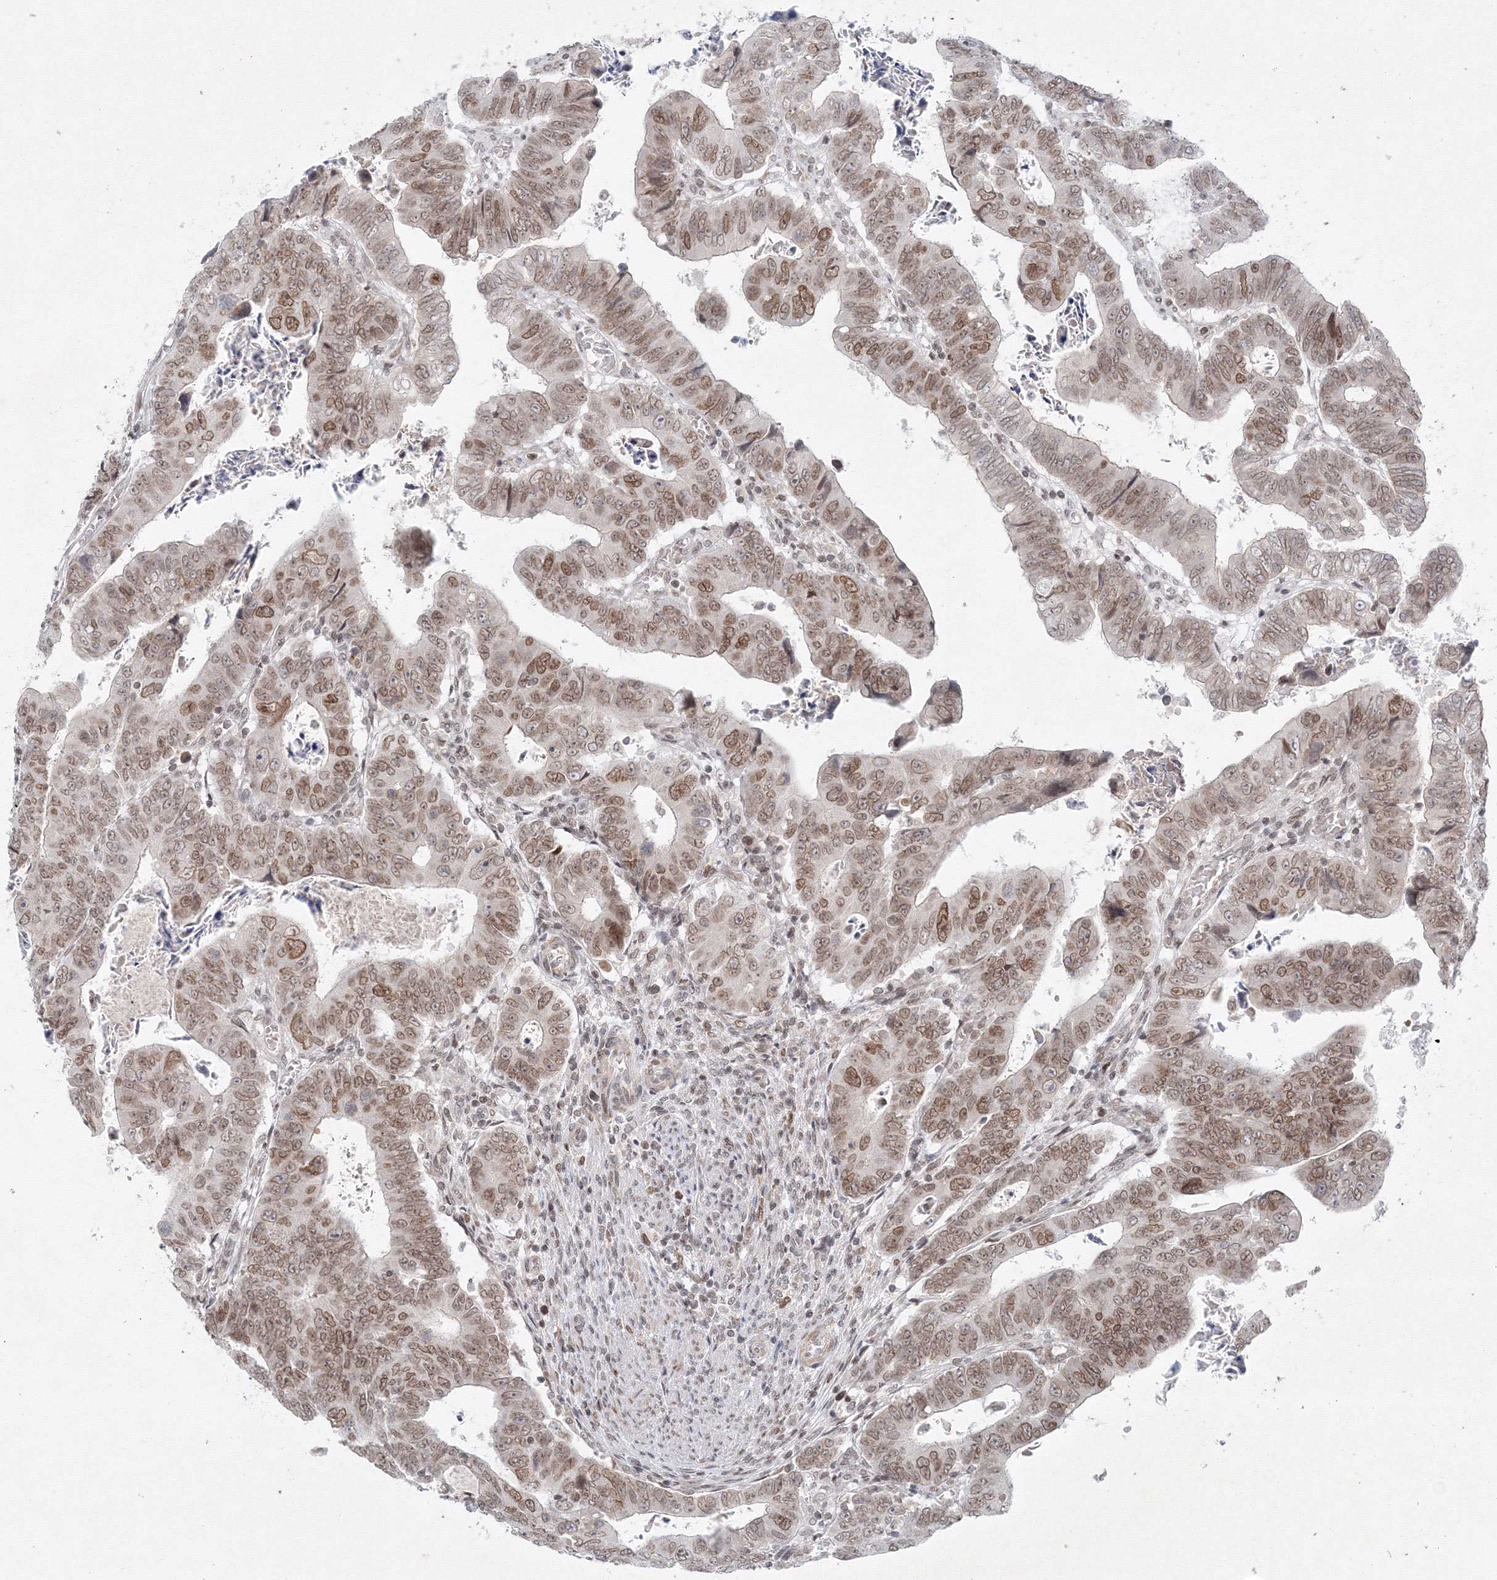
{"staining": {"intensity": "moderate", "quantity": "25%-75%", "location": "nuclear"}, "tissue": "colorectal cancer", "cell_type": "Tumor cells", "image_type": "cancer", "snomed": [{"axis": "morphology", "description": "Normal tissue, NOS"}, {"axis": "morphology", "description": "Adenocarcinoma, NOS"}, {"axis": "topography", "description": "Rectum"}], "caption": "This is a histology image of IHC staining of colorectal cancer, which shows moderate expression in the nuclear of tumor cells.", "gene": "KIF4A", "patient": {"sex": "female", "age": 65}}